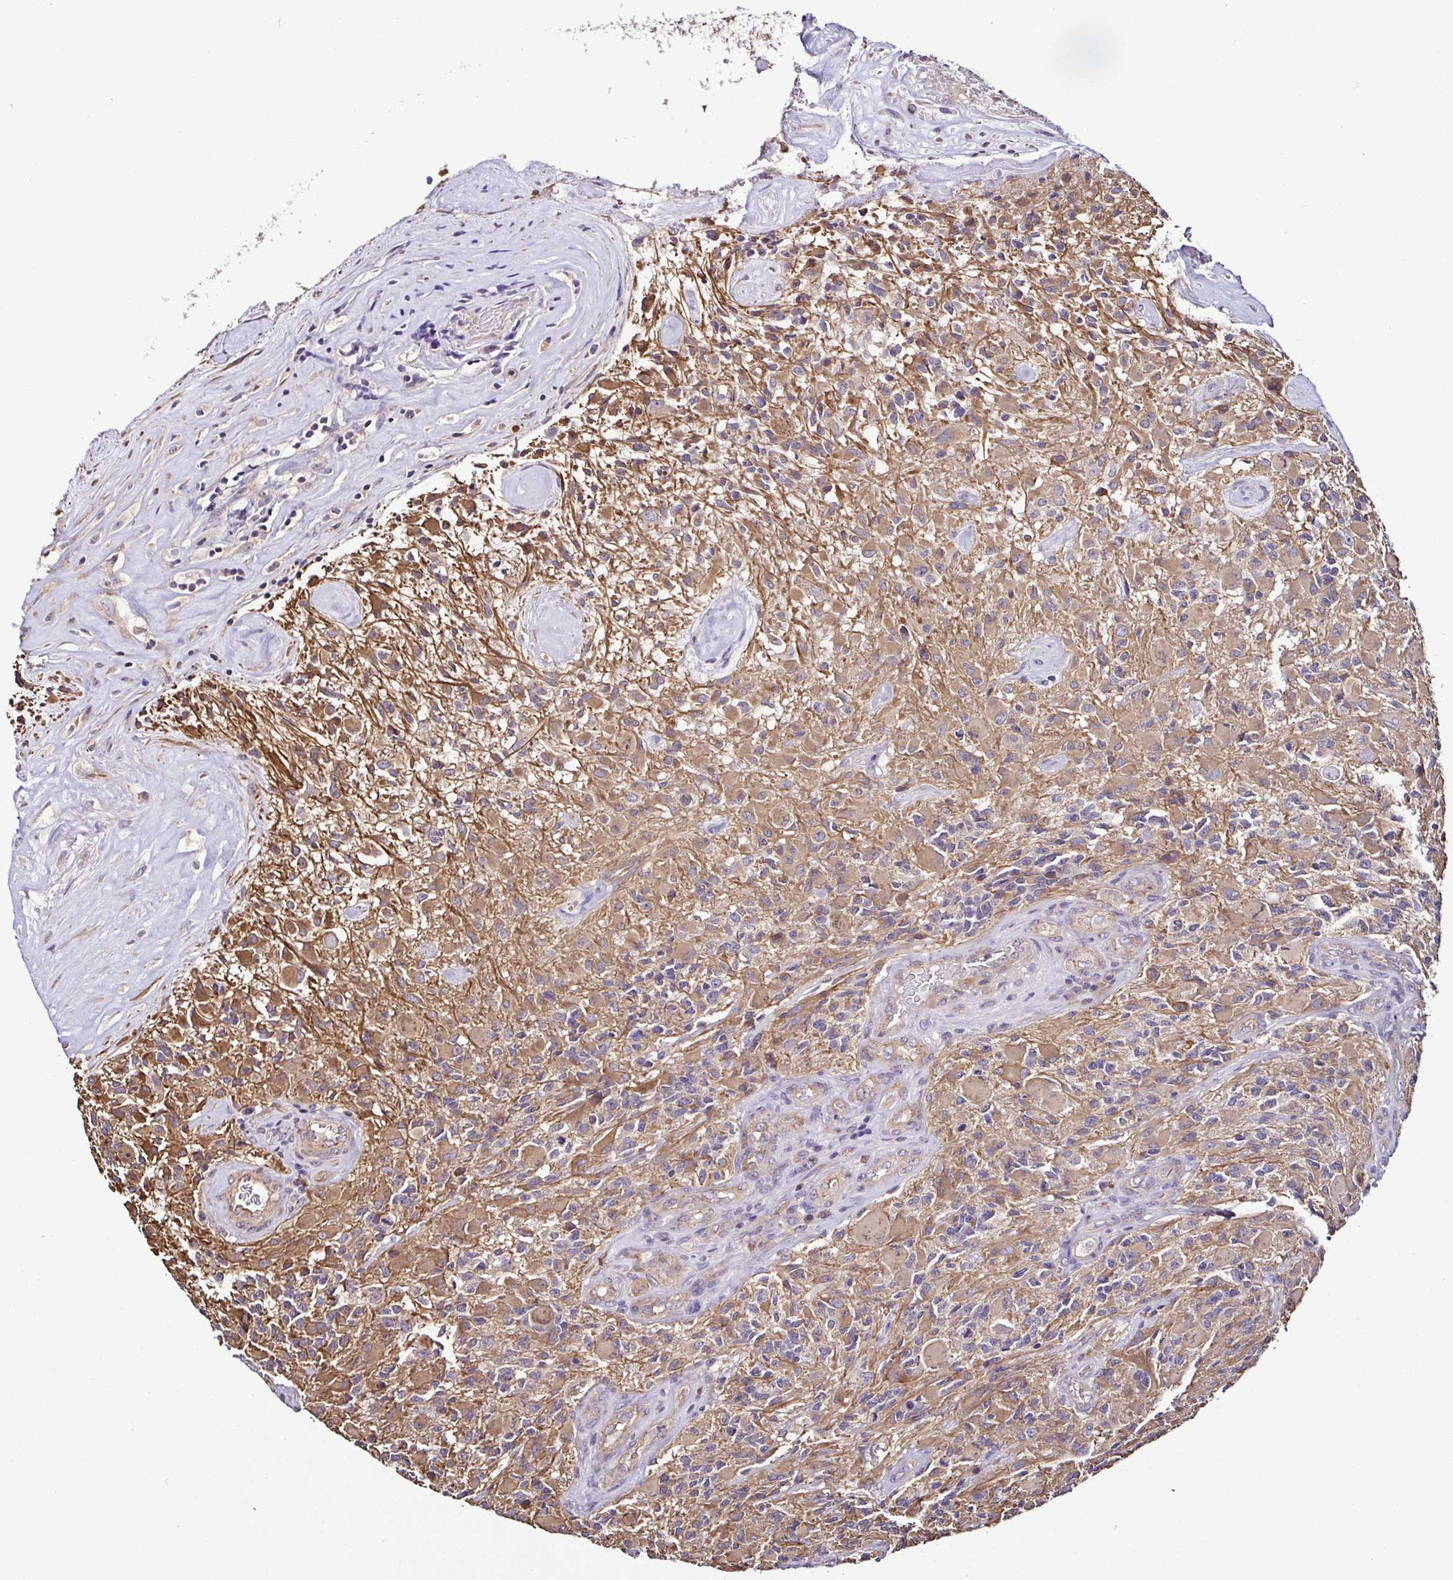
{"staining": {"intensity": "weak", "quantity": ">75%", "location": "cytoplasmic/membranous"}, "tissue": "glioma", "cell_type": "Tumor cells", "image_type": "cancer", "snomed": [{"axis": "morphology", "description": "Glioma, malignant, High grade"}, {"axis": "topography", "description": "Brain"}], "caption": "An IHC micrograph of neoplastic tissue is shown. Protein staining in brown shows weak cytoplasmic/membranous positivity in glioma within tumor cells.", "gene": "LMOD2", "patient": {"sex": "female", "age": 65}}